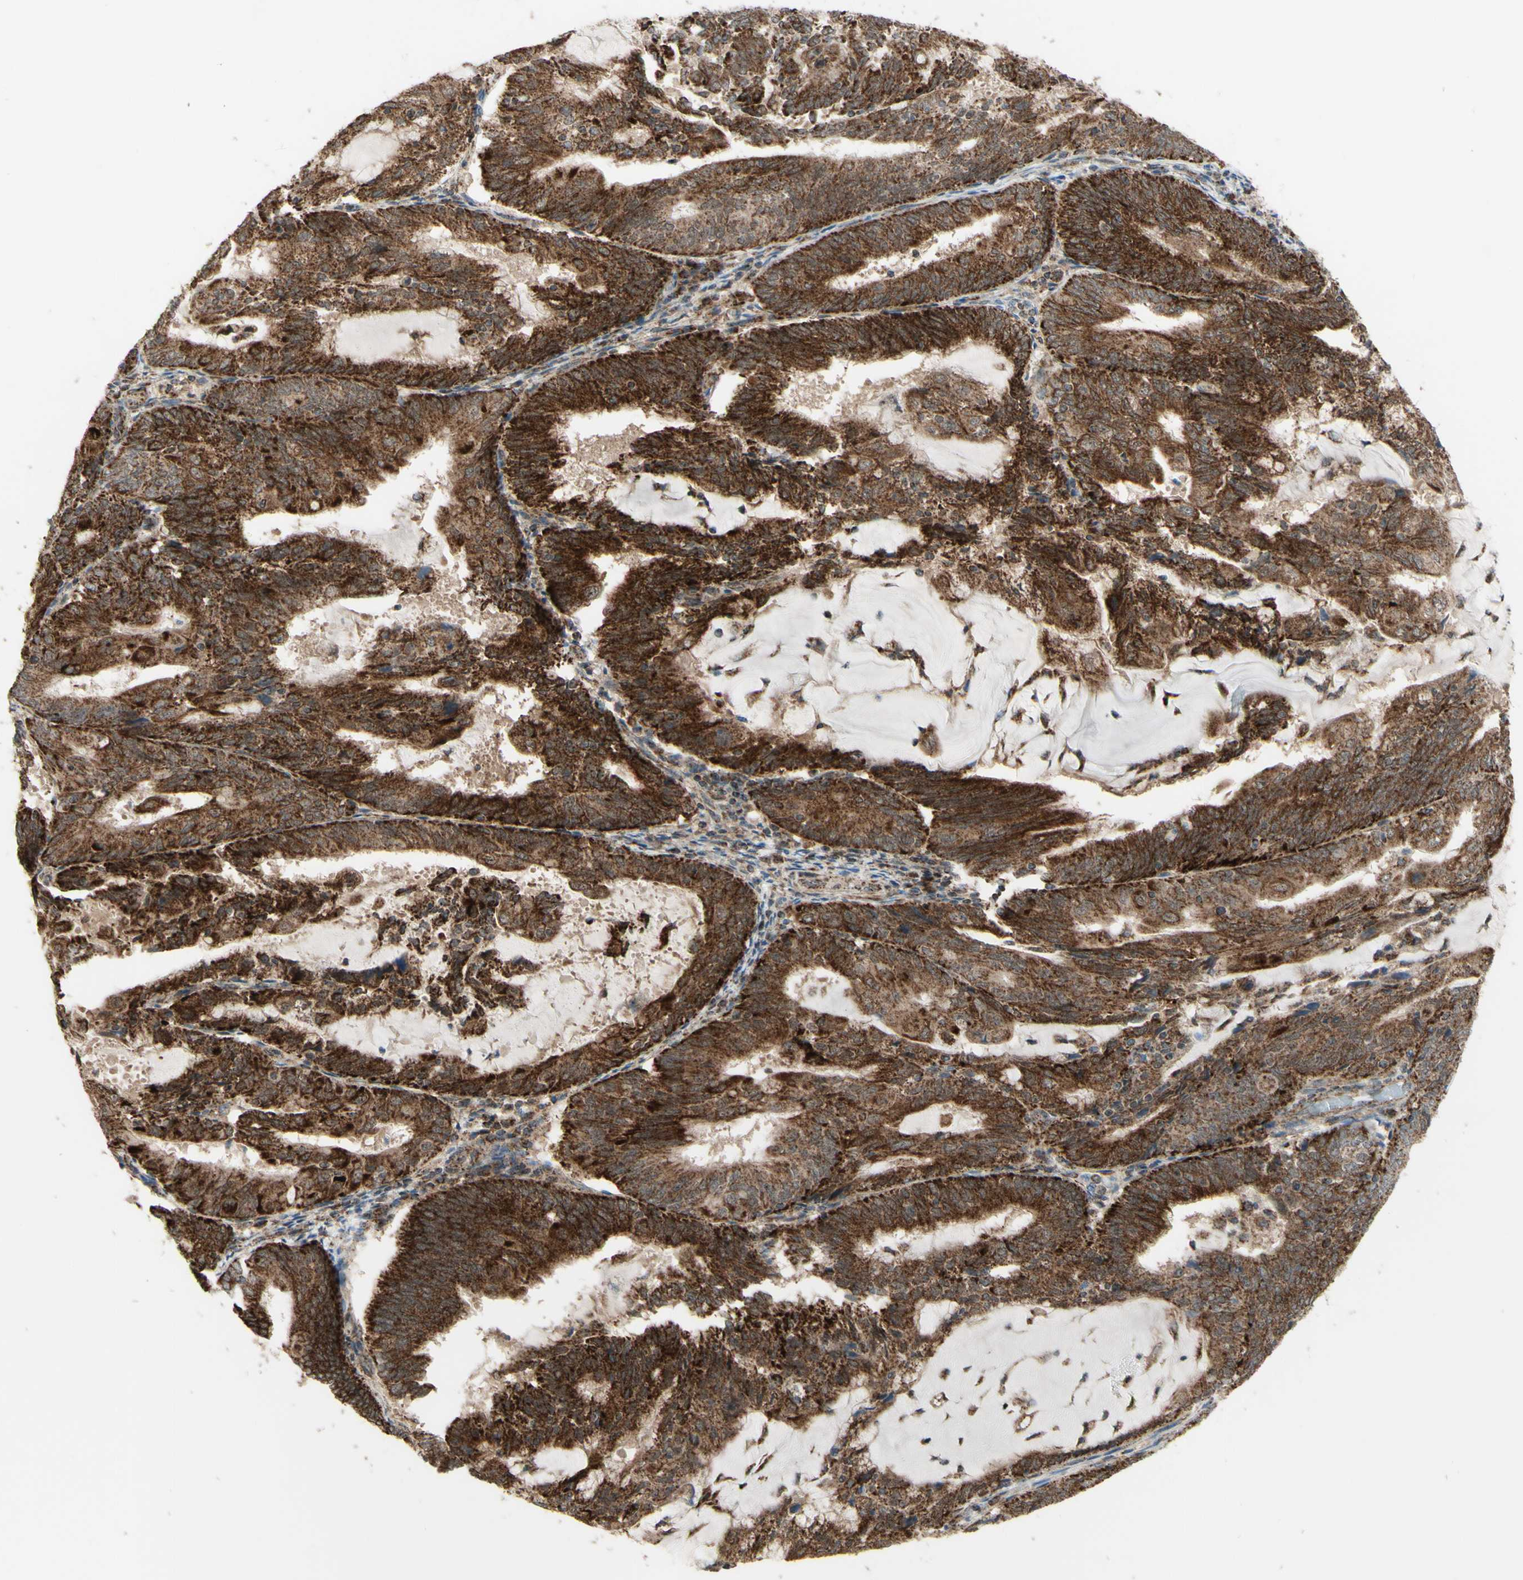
{"staining": {"intensity": "strong", "quantity": ">75%", "location": "cytoplasmic/membranous"}, "tissue": "endometrial cancer", "cell_type": "Tumor cells", "image_type": "cancer", "snomed": [{"axis": "morphology", "description": "Adenocarcinoma, NOS"}, {"axis": "topography", "description": "Endometrium"}], "caption": "Immunohistochemistry histopathology image of endometrial cancer stained for a protein (brown), which shows high levels of strong cytoplasmic/membranous expression in approximately >75% of tumor cells.", "gene": "DHRS3", "patient": {"sex": "female", "age": 81}}